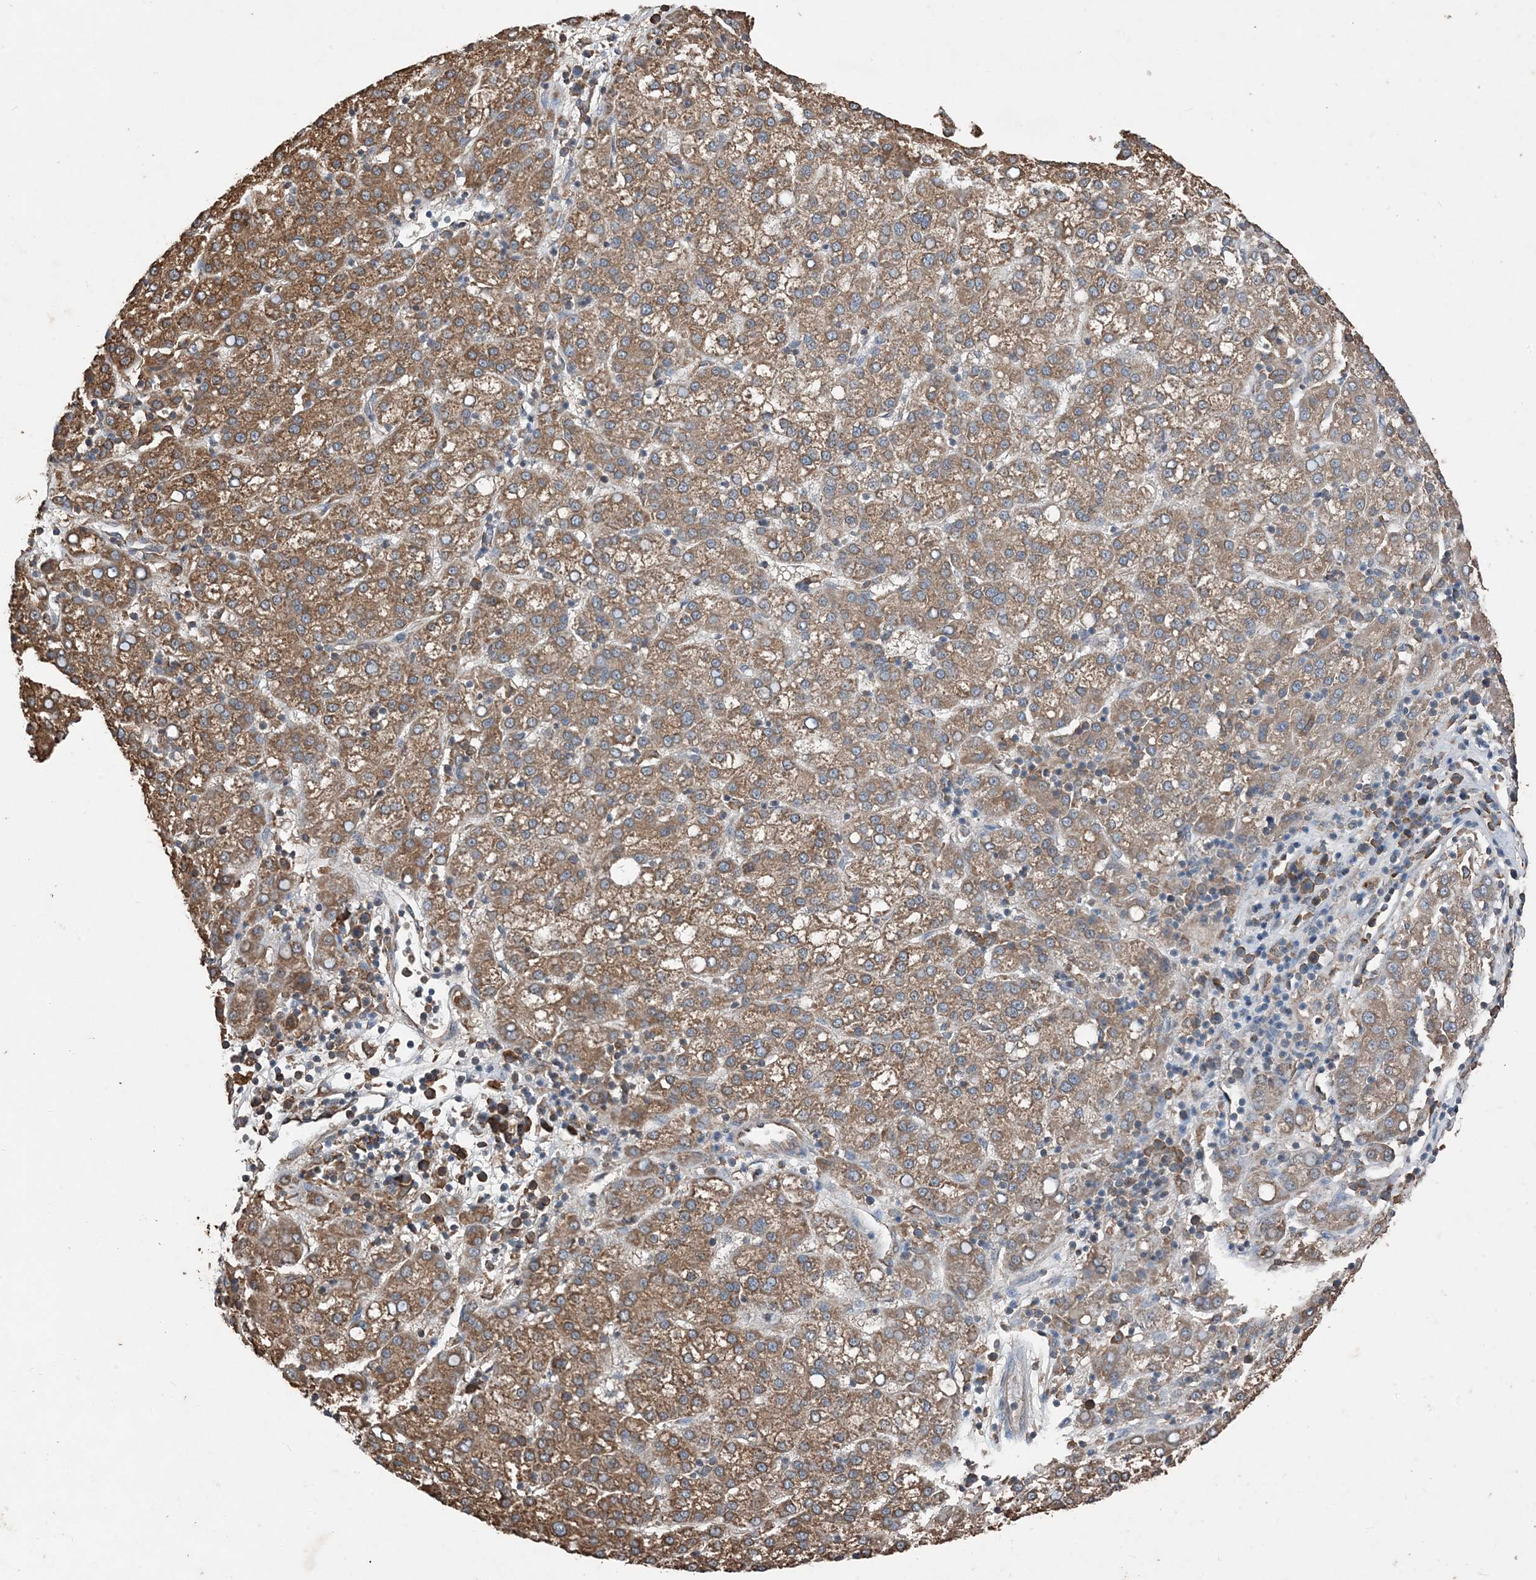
{"staining": {"intensity": "moderate", "quantity": ">75%", "location": "cytoplasmic/membranous"}, "tissue": "liver cancer", "cell_type": "Tumor cells", "image_type": "cancer", "snomed": [{"axis": "morphology", "description": "Carcinoma, Hepatocellular, NOS"}, {"axis": "topography", "description": "Liver"}], "caption": "Human liver cancer (hepatocellular carcinoma) stained with a protein marker reveals moderate staining in tumor cells.", "gene": "PDIA6", "patient": {"sex": "female", "age": 58}}